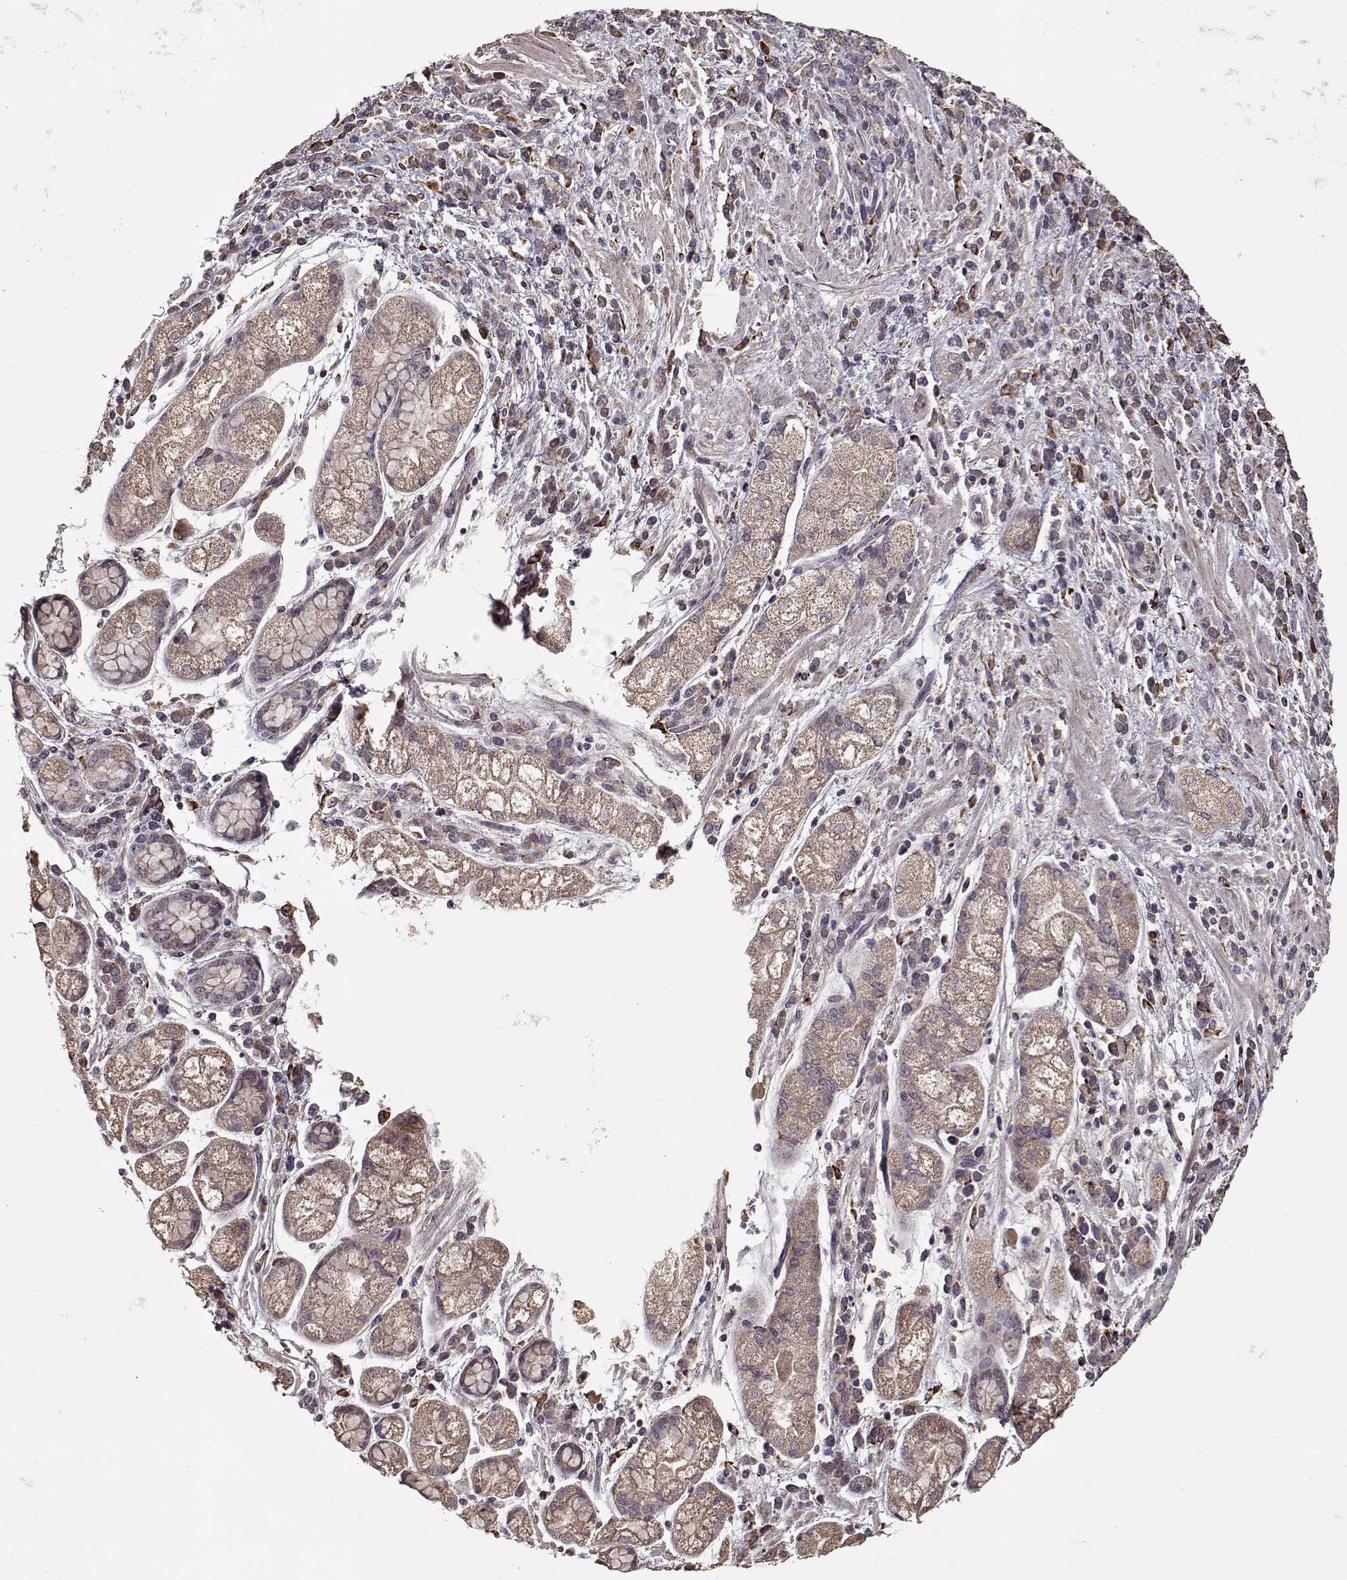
{"staining": {"intensity": "weak", "quantity": ">75%", "location": "cytoplasmic/membranous"}, "tissue": "stomach cancer", "cell_type": "Tumor cells", "image_type": "cancer", "snomed": [{"axis": "morphology", "description": "Adenocarcinoma, NOS"}, {"axis": "topography", "description": "Stomach"}], "caption": "This histopathology image exhibits stomach cancer (adenocarcinoma) stained with immunohistochemistry (IHC) to label a protein in brown. The cytoplasmic/membranous of tumor cells show weak positivity for the protein. Nuclei are counter-stained blue.", "gene": "IMMP1L", "patient": {"sex": "female", "age": 57}}